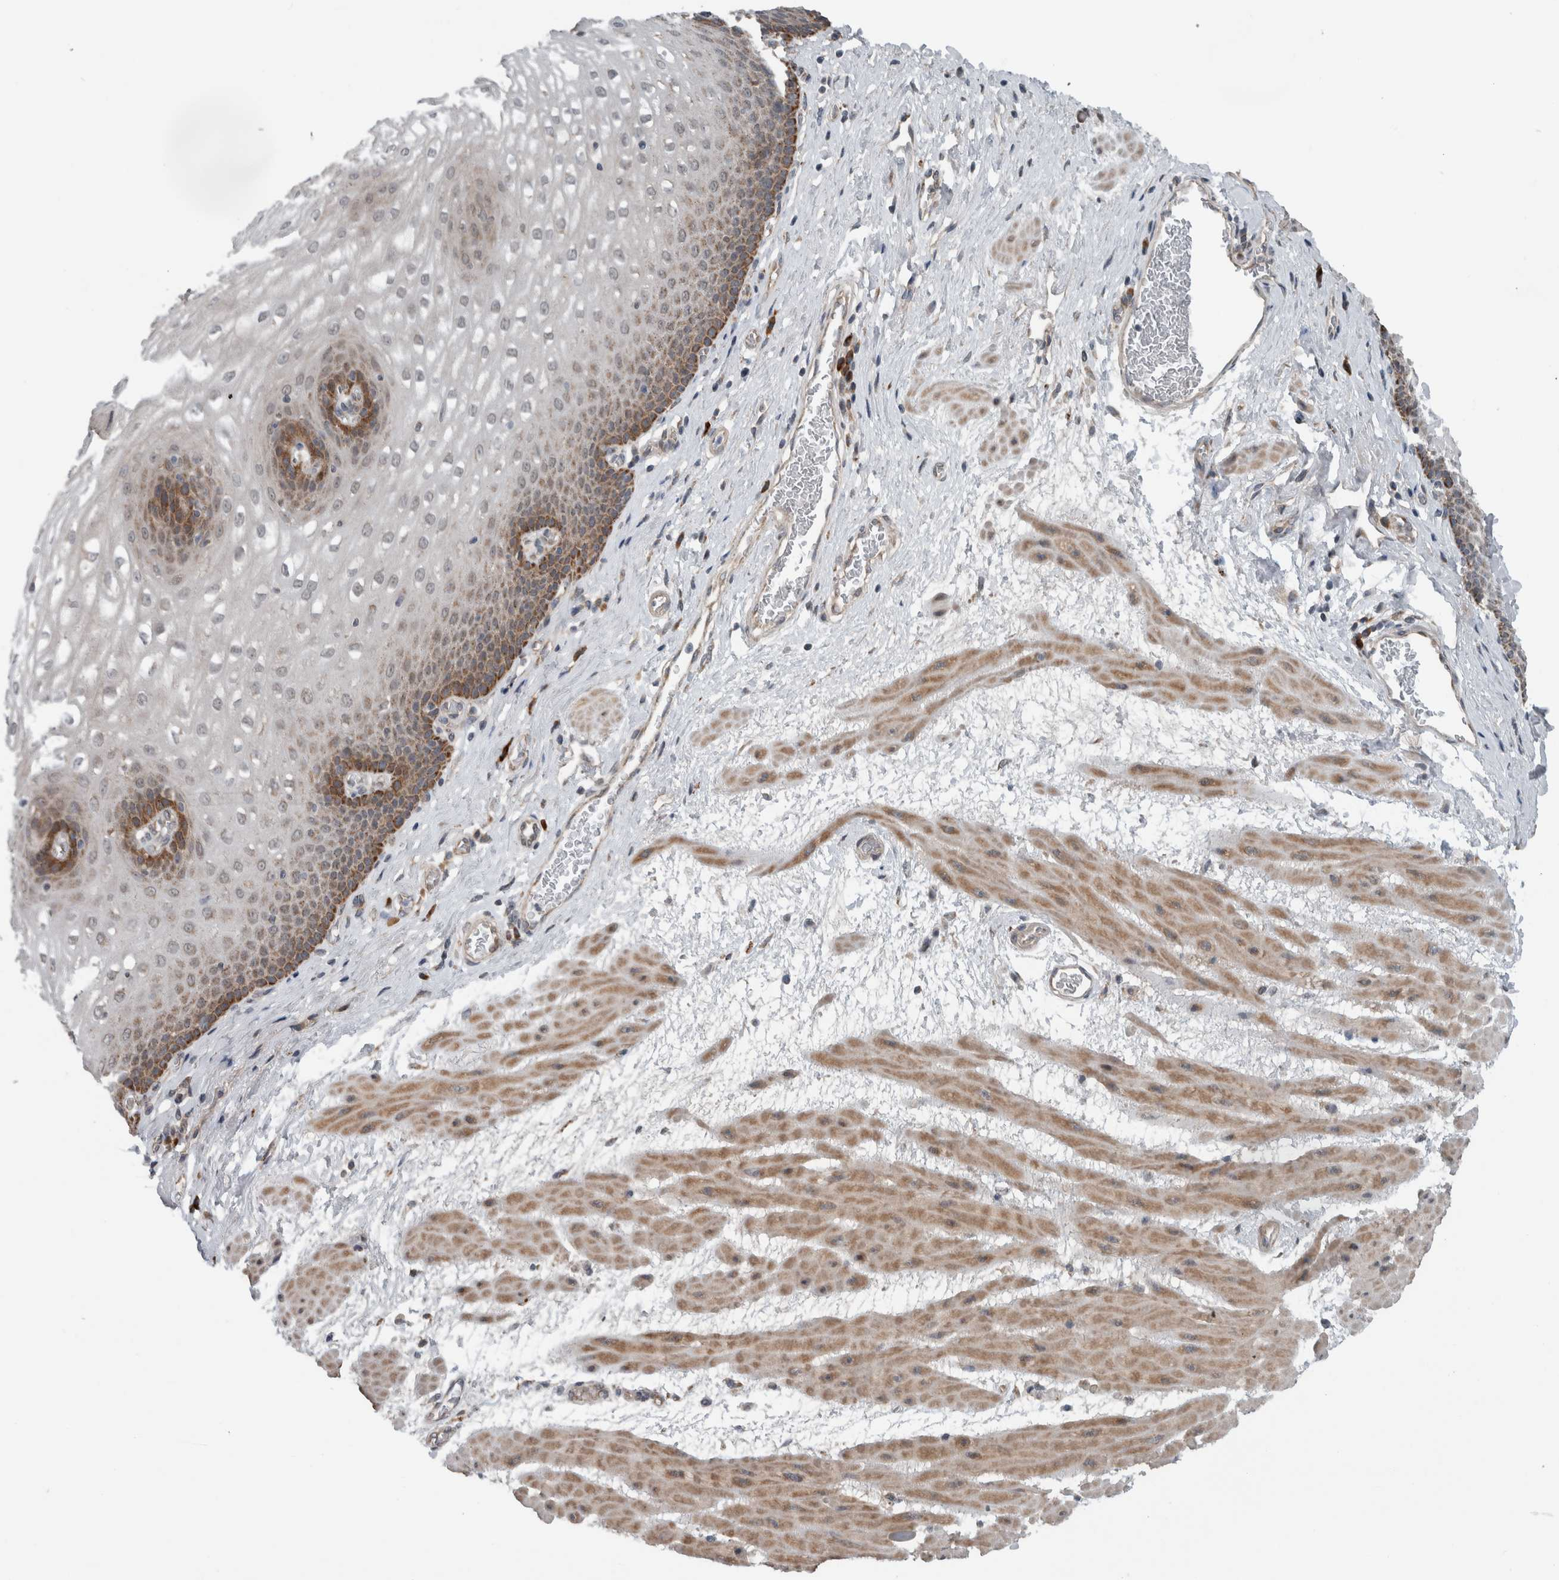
{"staining": {"intensity": "moderate", "quantity": "<25%", "location": "cytoplasmic/membranous"}, "tissue": "esophagus", "cell_type": "Squamous epithelial cells", "image_type": "normal", "snomed": [{"axis": "morphology", "description": "Normal tissue, NOS"}, {"axis": "topography", "description": "Esophagus"}], "caption": "This micrograph shows immunohistochemistry (IHC) staining of unremarkable human esophagus, with low moderate cytoplasmic/membranous staining in about <25% of squamous epithelial cells.", "gene": "GBA2", "patient": {"sex": "male", "age": 48}}